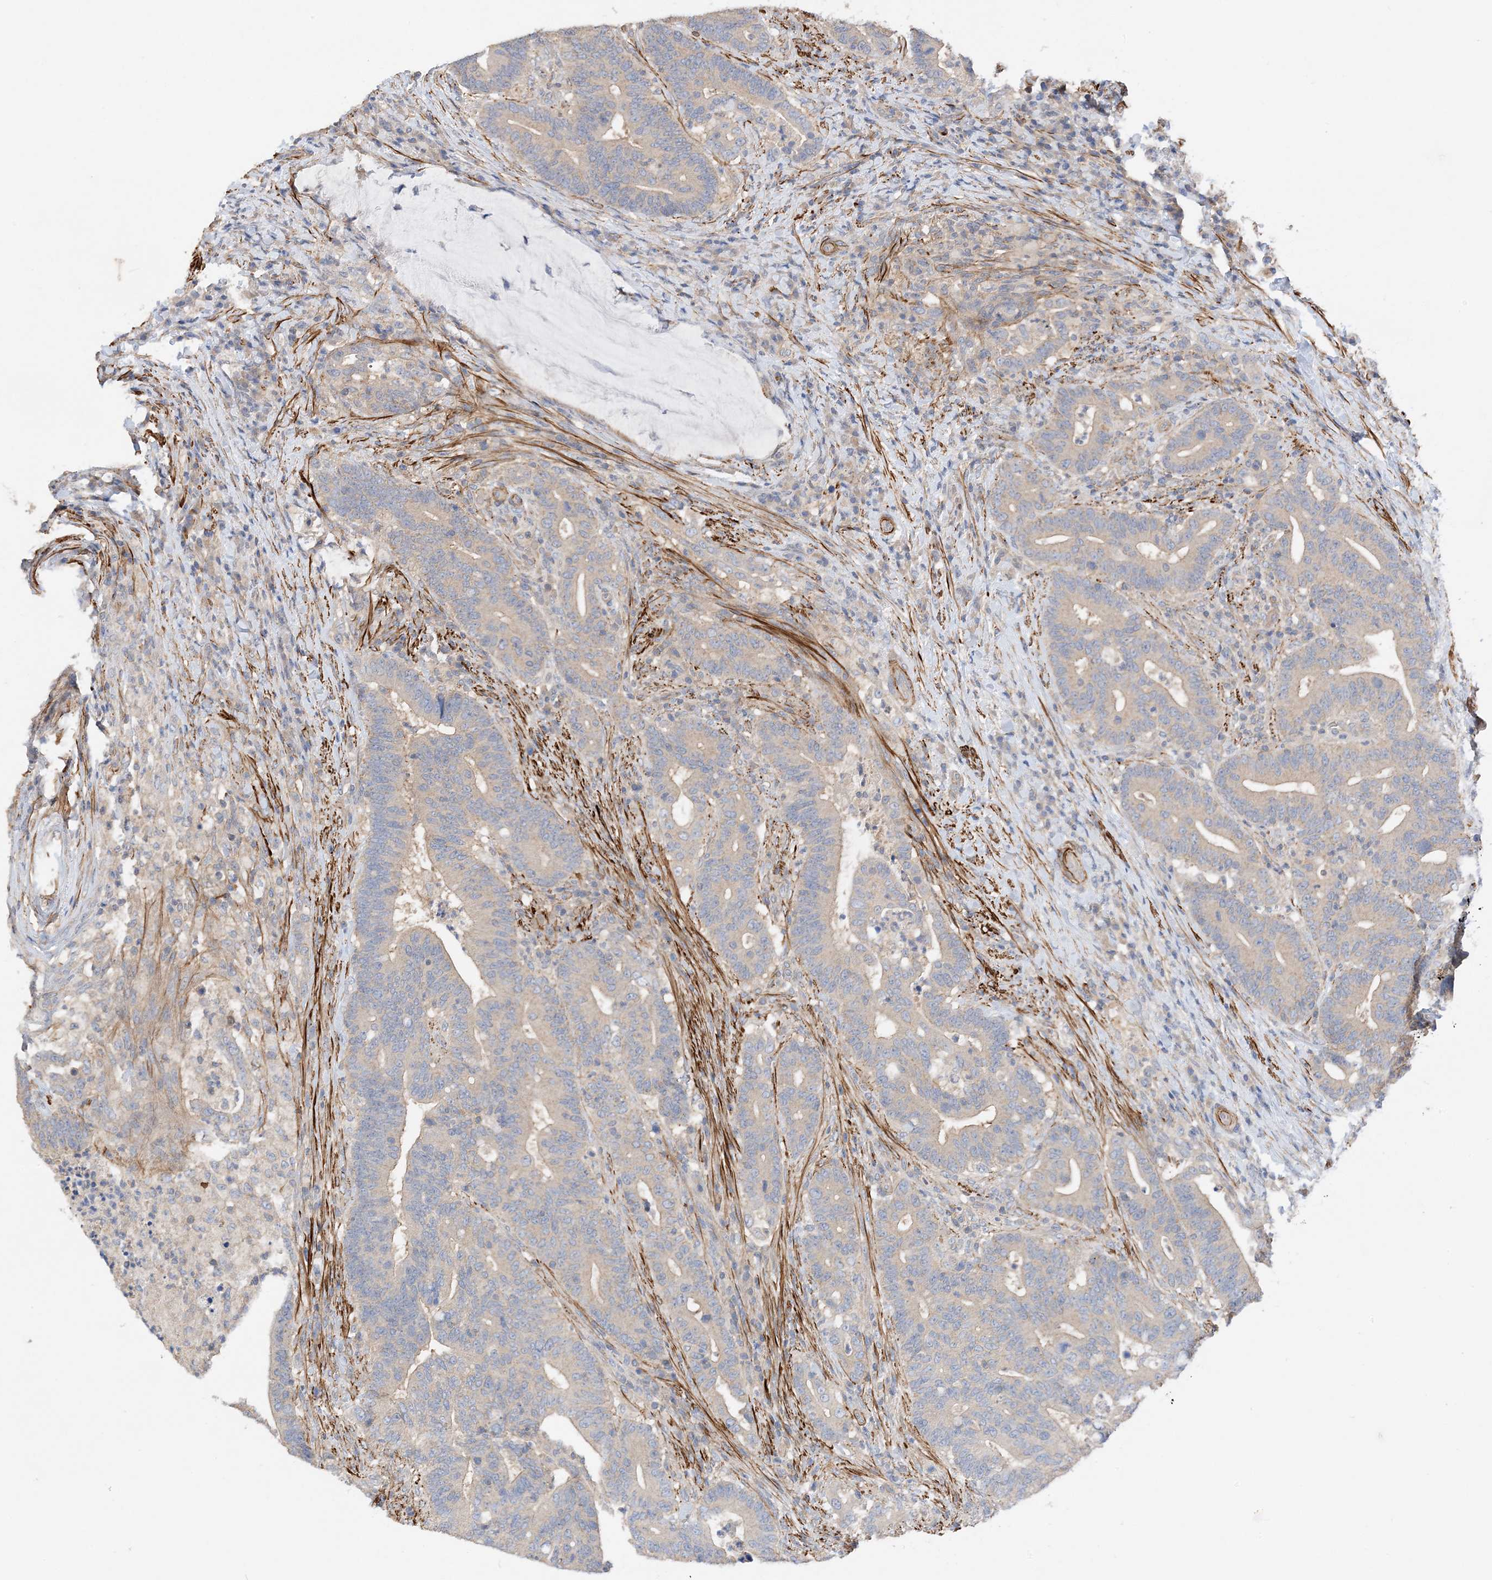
{"staining": {"intensity": "weak", "quantity": "<25%", "location": "cytoplasmic/membranous"}, "tissue": "colorectal cancer", "cell_type": "Tumor cells", "image_type": "cancer", "snomed": [{"axis": "morphology", "description": "Adenocarcinoma, NOS"}, {"axis": "topography", "description": "Colon"}], "caption": "Immunohistochemical staining of colorectal cancer (adenocarcinoma) reveals no significant positivity in tumor cells.", "gene": "KIFBP", "patient": {"sex": "female", "age": 66}}